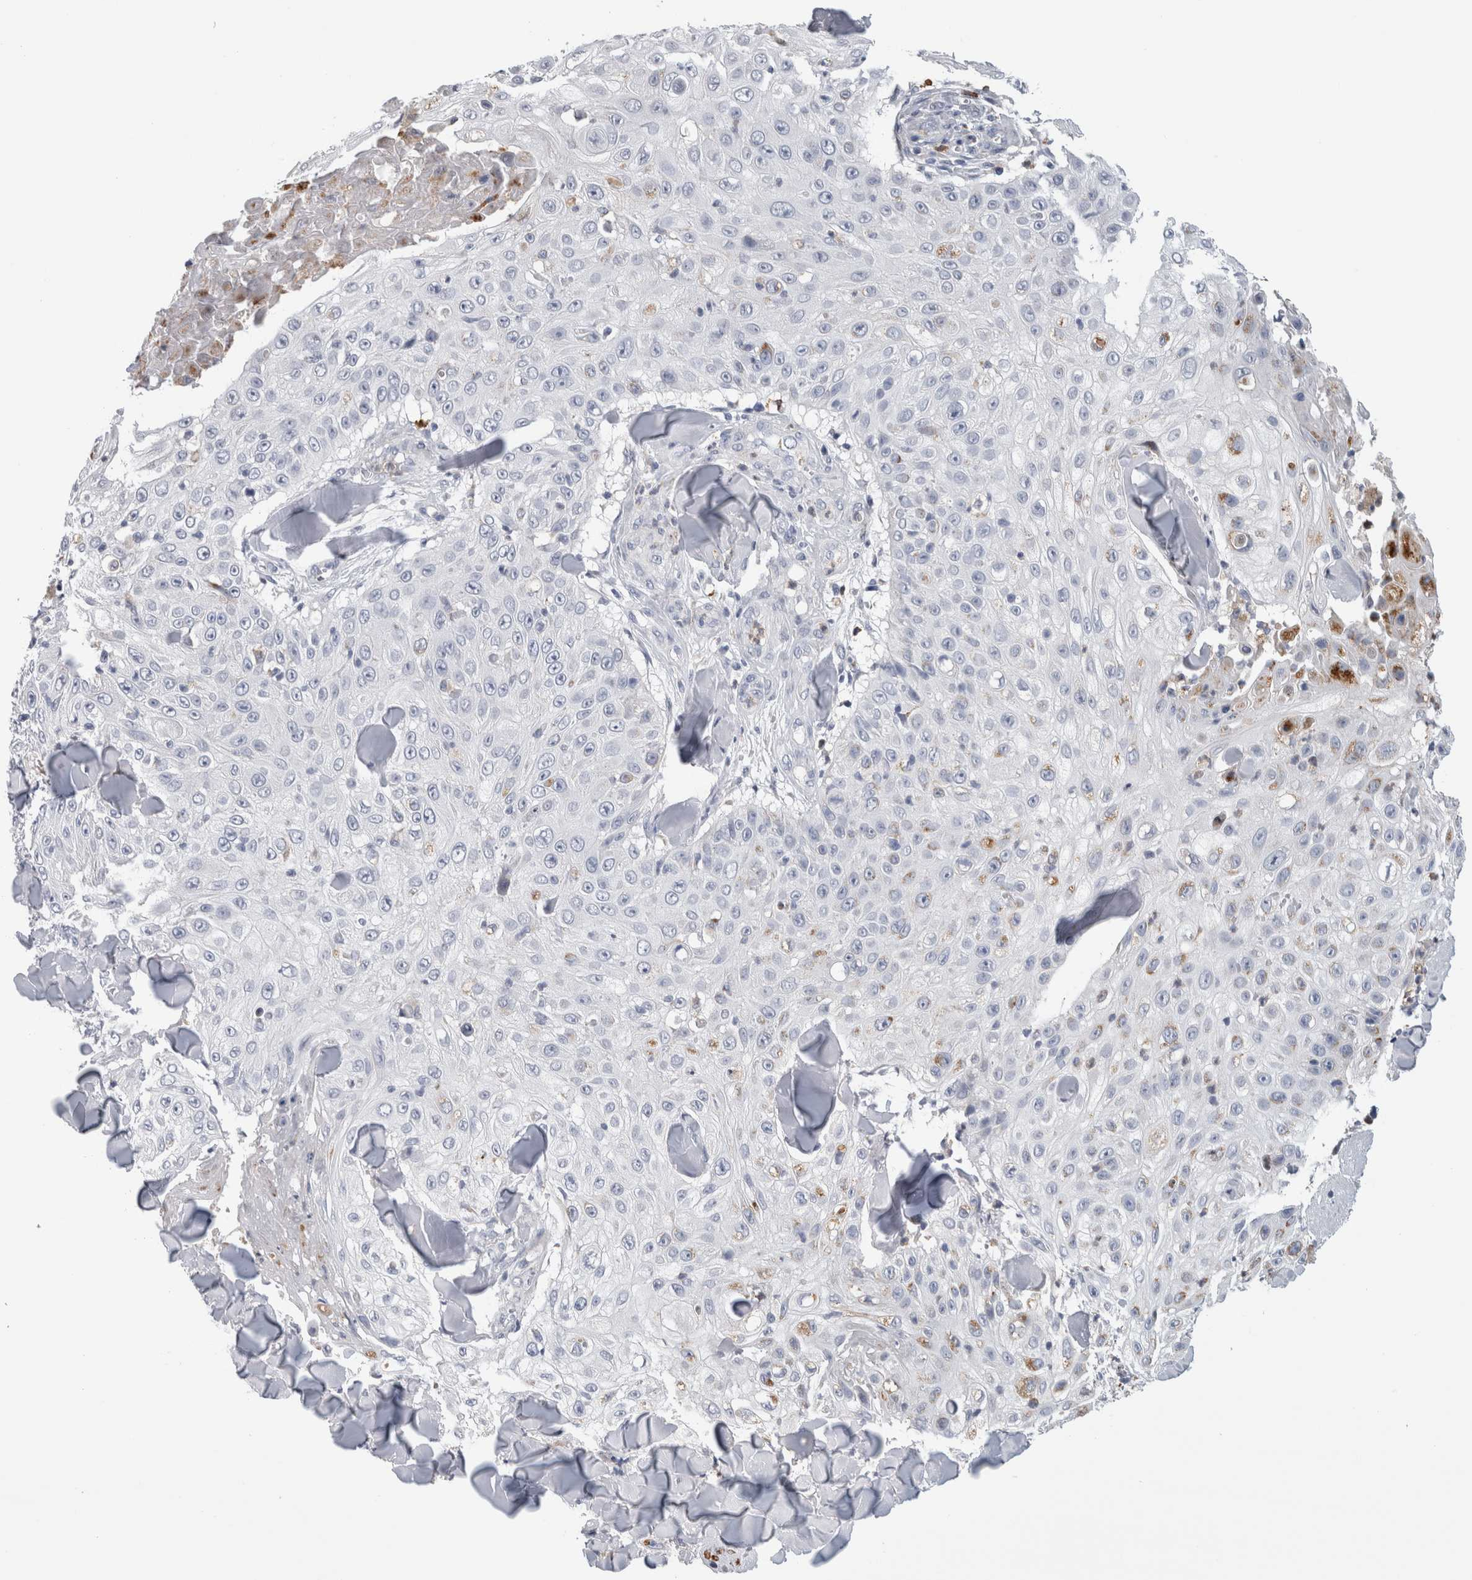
{"staining": {"intensity": "negative", "quantity": "none", "location": "none"}, "tissue": "skin cancer", "cell_type": "Tumor cells", "image_type": "cancer", "snomed": [{"axis": "morphology", "description": "Squamous cell carcinoma, NOS"}, {"axis": "topography", "description": "Skin"}], "caption": "DAB immunohistochemical staining of squamous cell carcinoma (skin) reveals no significant positivity in tumor cells. Brightfield microscopy of immunohistochemistry (IHC) stained with DAB (3,3'-diaminobenzidine) (brown) and hematoxylin (blue), captured at high magnification.", "gene": "CD63", "patient": {"sex": "male", "age": 86}}